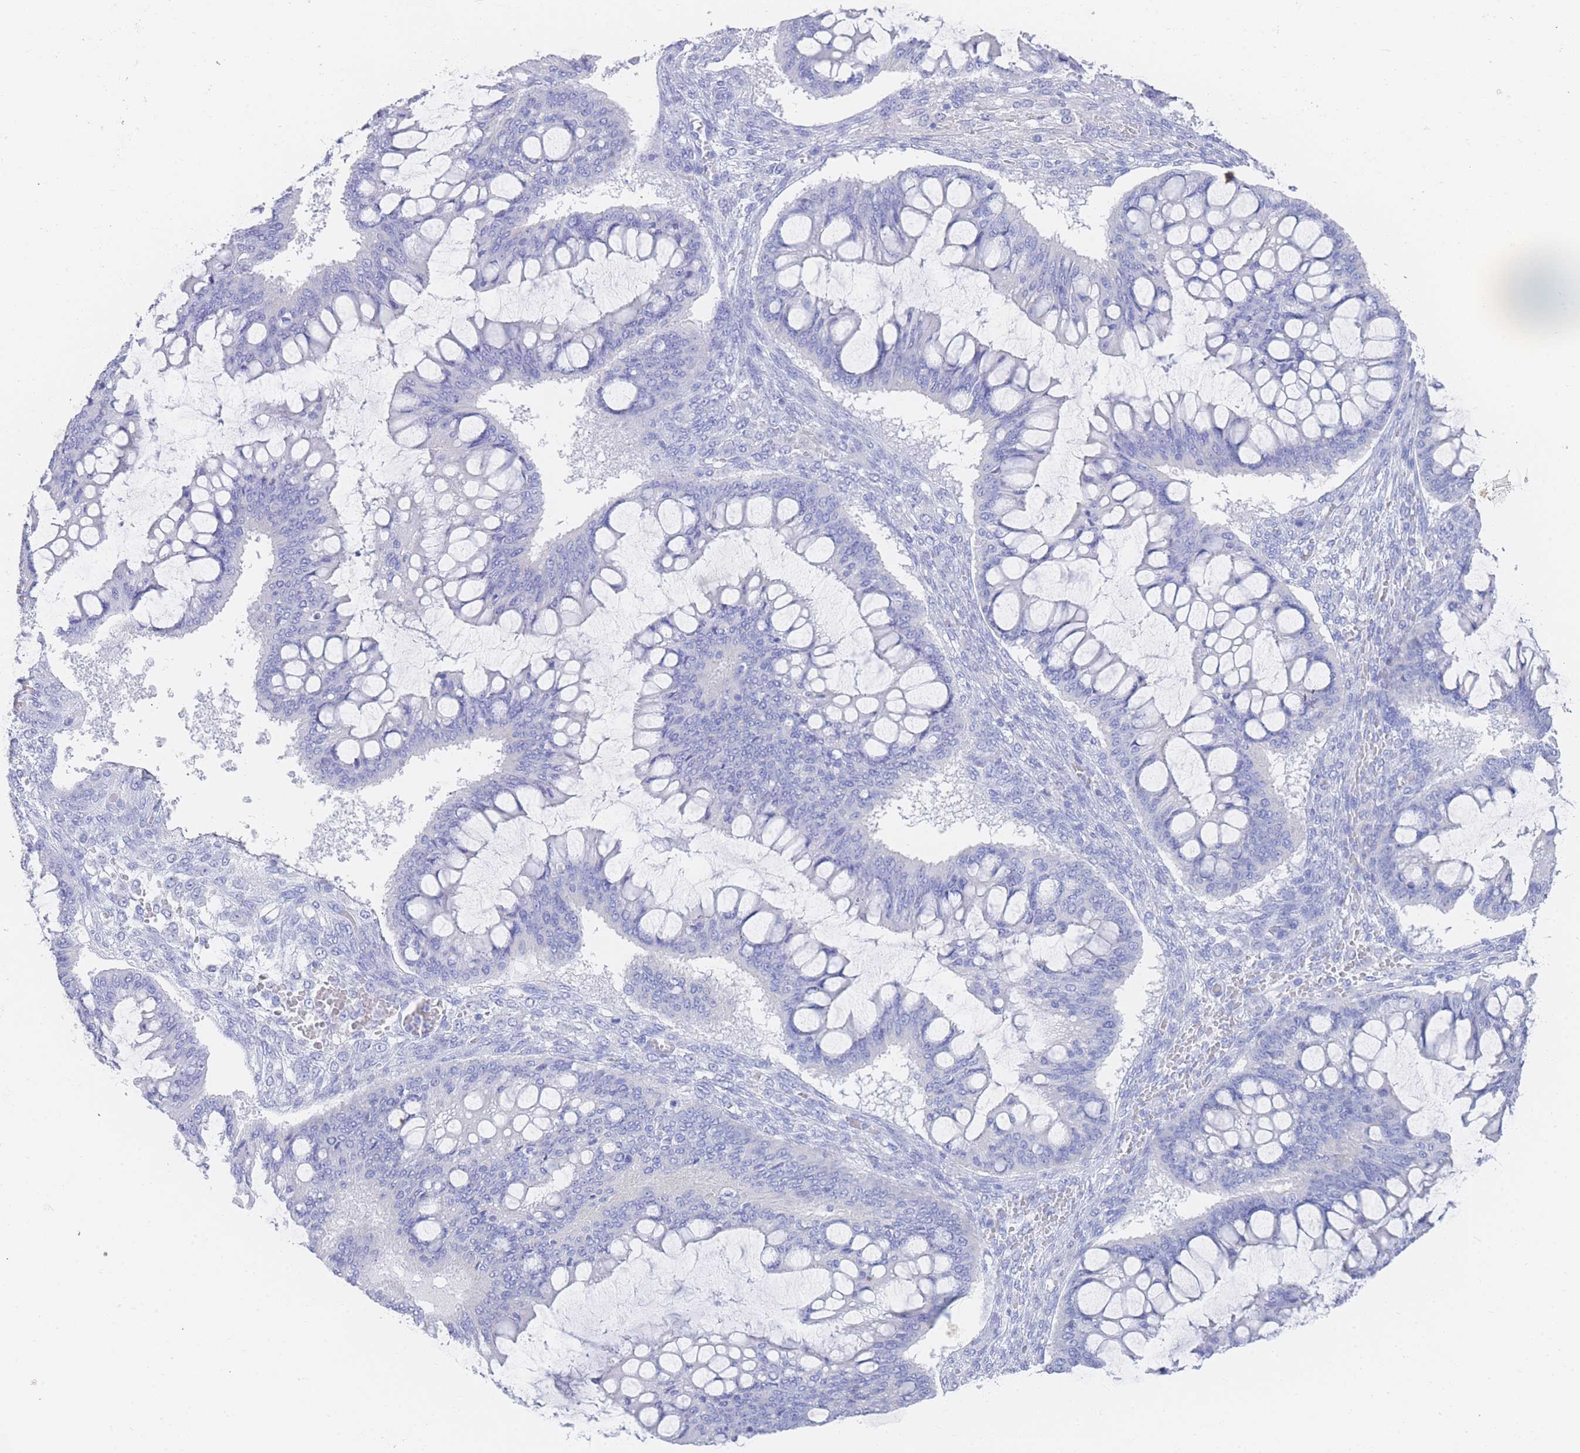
{"staining": {"intensity": "negative", "quantity": "none", "location": "none"}, "tissue": "ovarian cancer", "cell_type": "Tumor cells", "image_type": "cancer", "snomed": [{"axis": "morphology", "description": "Cystadenocarcinoma, mucinous, NOS"}, {"axis": "topography", "description": "Ovary"}], "caption": "DAB immunohistochemical staining of human mucinous cystadenocarcinoma (ovarian) demonstrates no significant positivity in tumor cells. The staining is performed using DAB brown chromogen with nuclei counter-stained in using hematoxylin.", "gene": "LRRC37A", "patient": {"sex": "female", "age": 73}}